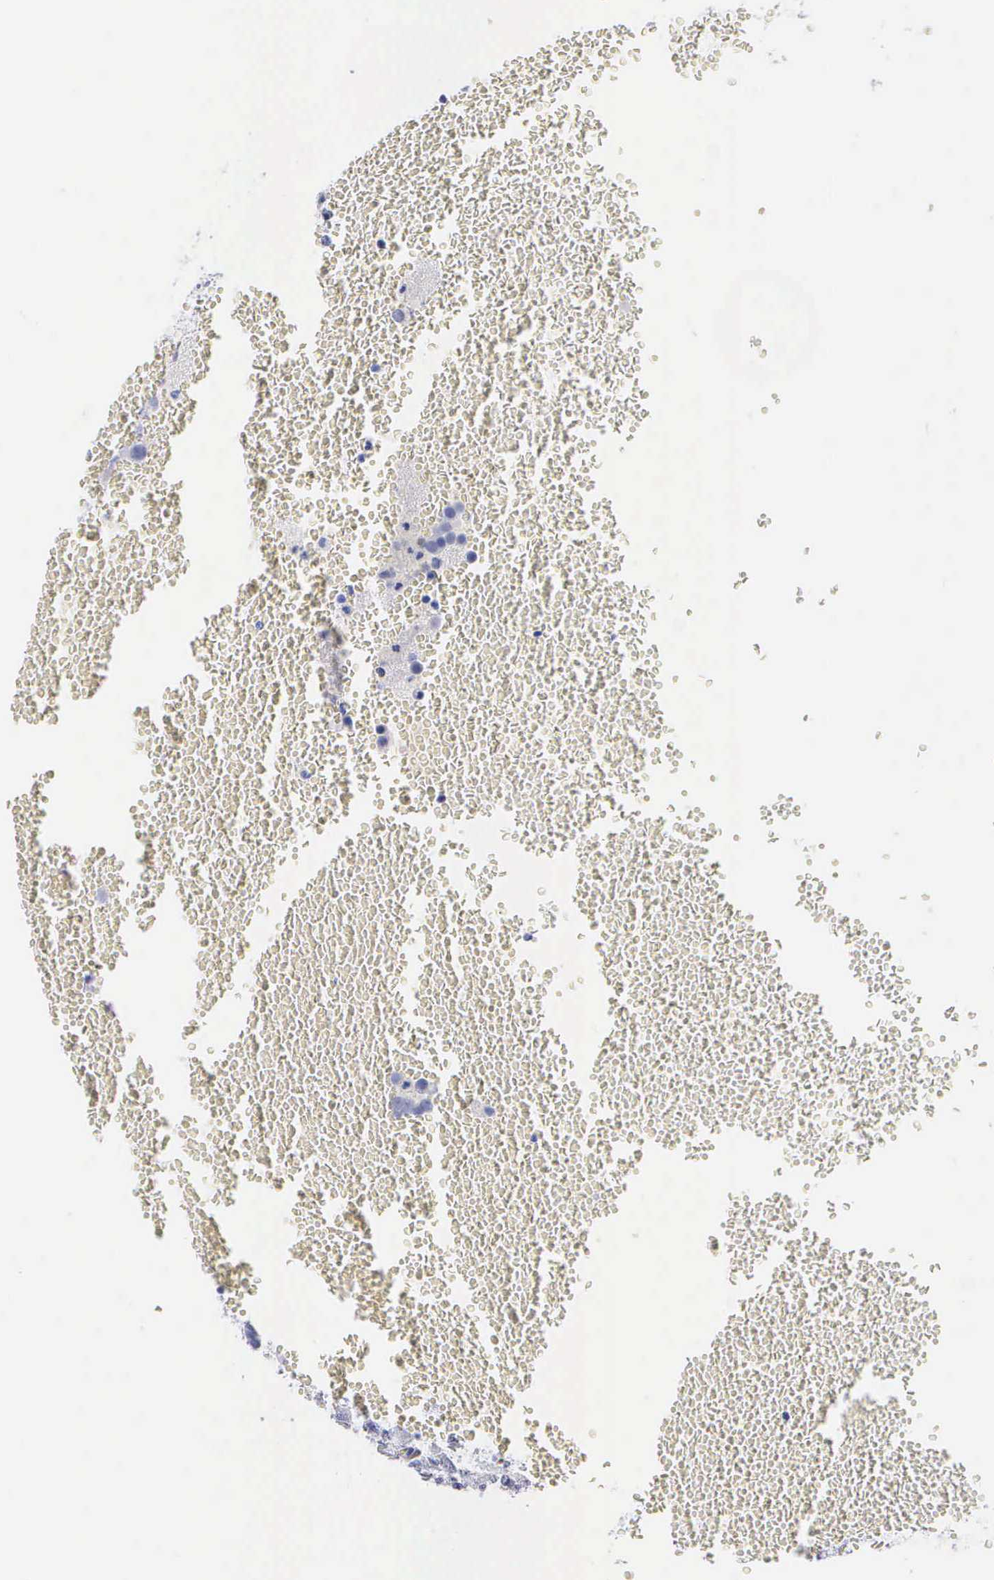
{"staining": {"intensity": "negative", "quantity": "none", "location": "none"}, "tissue": "testis cancer", "cell_type": "Tumor cells", "image_type": "cancer", "snomed": [{"axis": "morphology", "description": "Seminoma, NOS"}, {"axis": "topography", "description": "Testis"}], "caption": "There is no significant positivity in tumor cells of testis cancer (seminoma). Brightfield microscopy of immunohistochemistry (IHC) stained with DAB (3,3'-diaminobenzidine) (brown) and hematoxylin (blue), captured at high magnification.", "gene": "CYP19A1", "patient": {"sex": "male", "age": 71}}